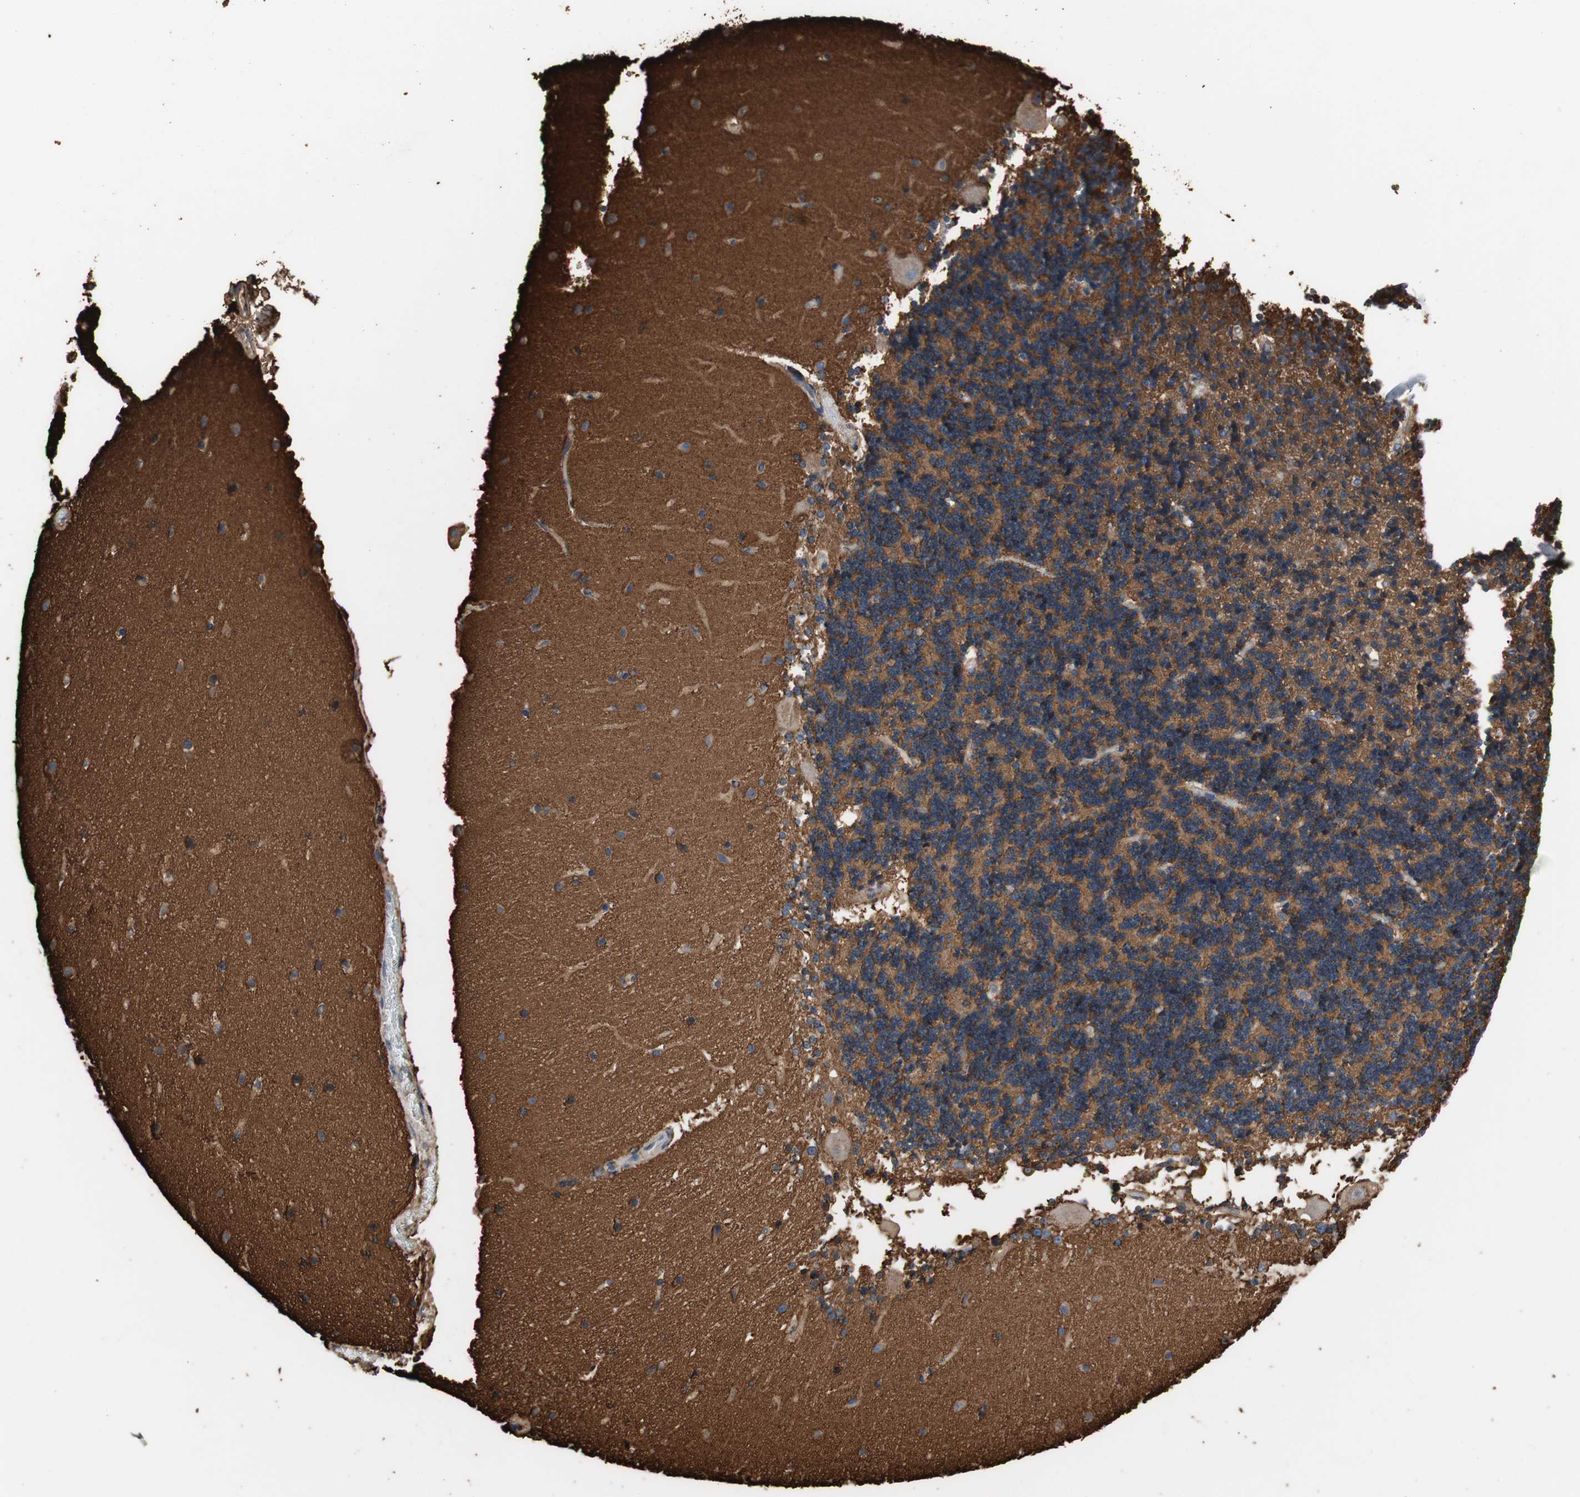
{"staining": {"intensity": "negative", "quantity": "none", "location": "none"}, "tissue": "cerebellum", "cell_type": "Cells in granular layer", "image_type": "normal", "snomed": [{"axis": "morphology", "description": "Normal tissue, NOS"}, {"axis": "topography", "description": "Cerebellum"}], "caption": "Histopathology image shows no protein positivity in cells in granular layer of normal cerebellum. The staining is performed using DAB brown chromogen with nuclei counter-stained in using hematoxylin.", "gene": "IL1RL1", "patient": {"sex": "female", "age": 54}}